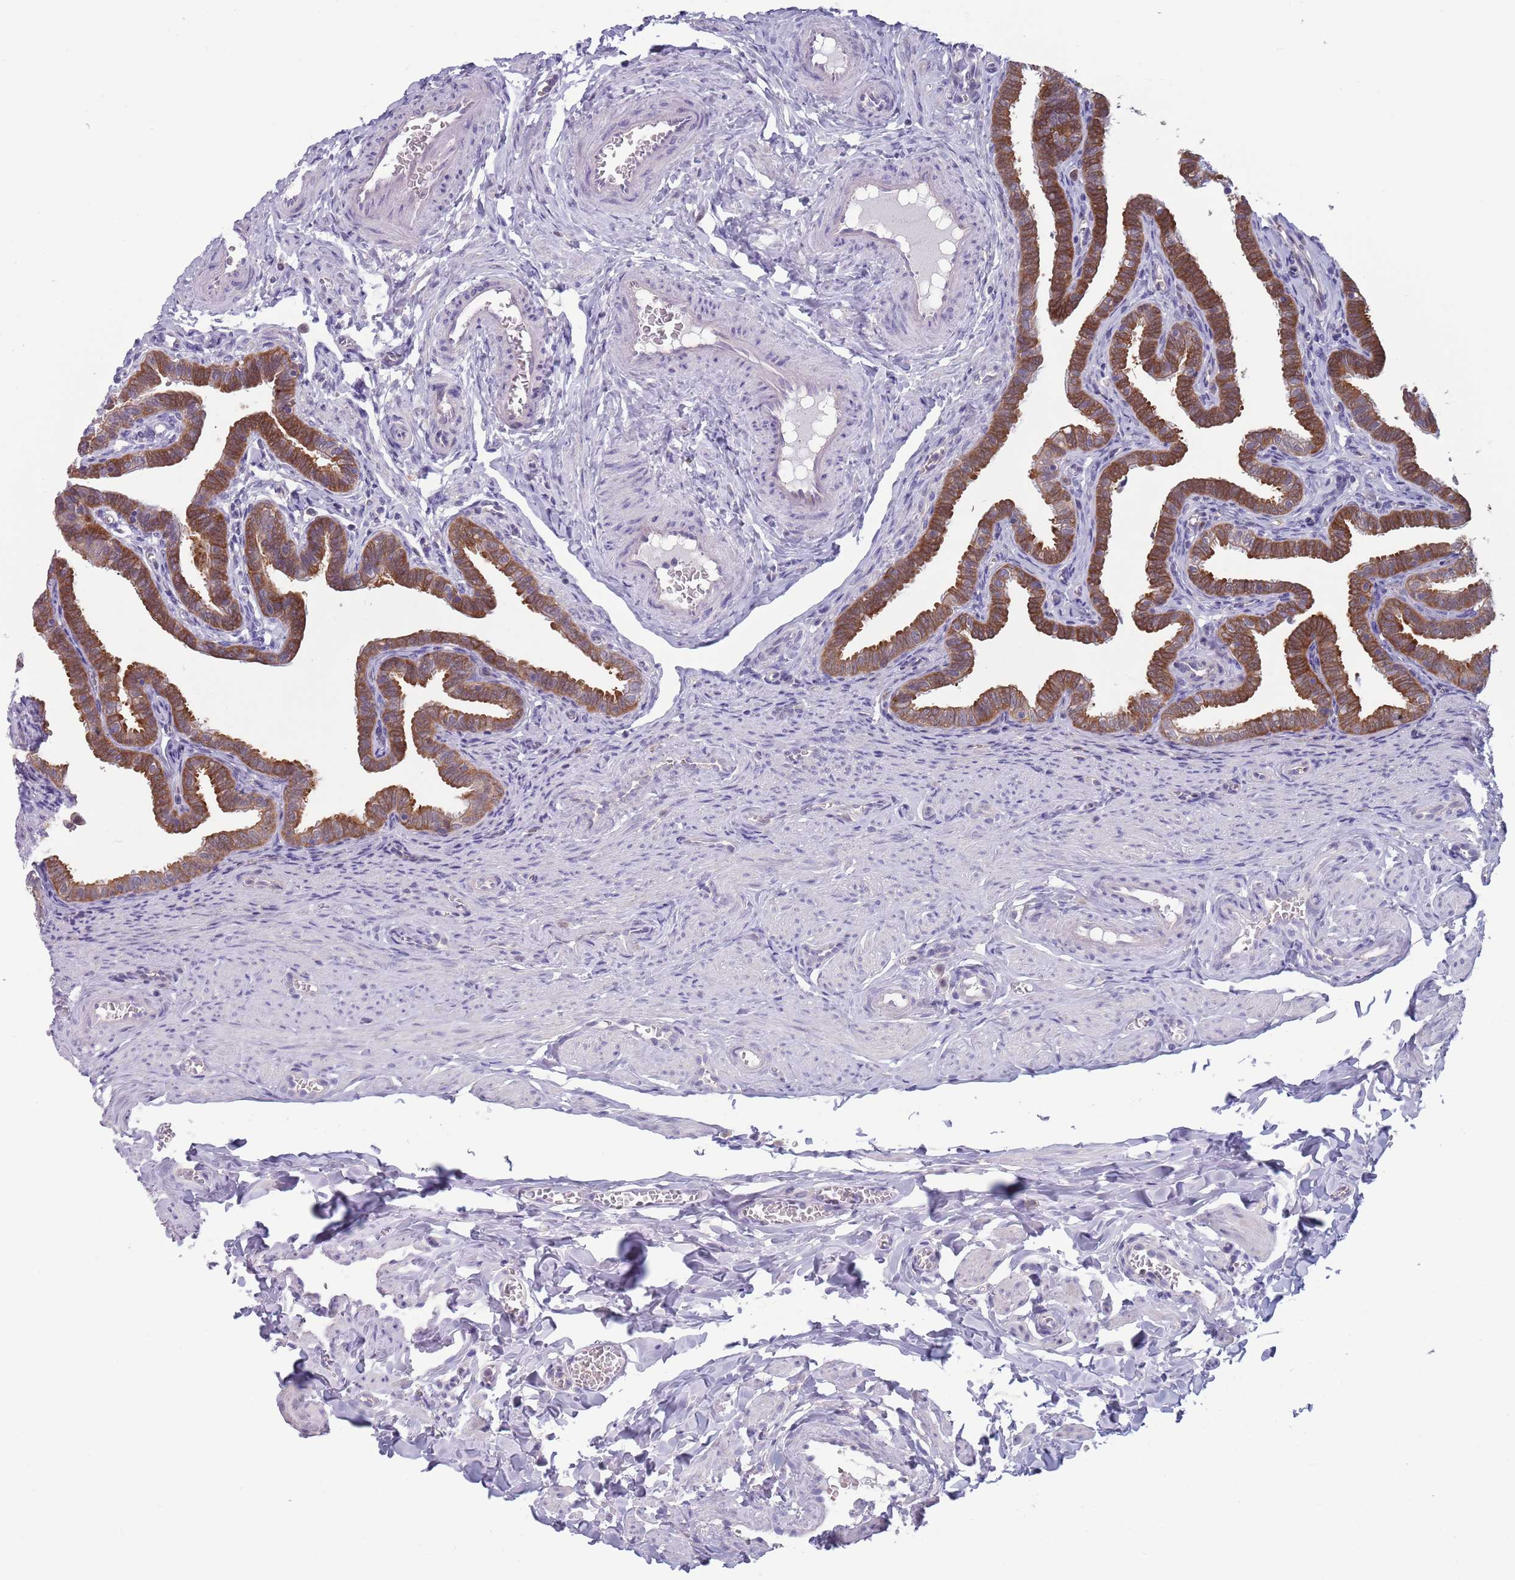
{"staining": {"intensity": "strong", "quantity": "25%-75%", "location": "cytoplasmic/membranous"}, "tissue": "fallopian tube", "cell_type": "Glandular cells", "image_type": "normal", "snomed": [{"axis": "morphology", "description": "Normal tissue, NOS"}, {"axis": "topography", "description": "Fallopian tube"}], "caption": "About 25%-75% of glandular cells in benign human fallopian tube show strong cytoplasmic/membranous protein expression as visualized by brown immunohistochemical staining.", "gene": "CLNS1A", "patient": {"sex": "female", "age": 36}}